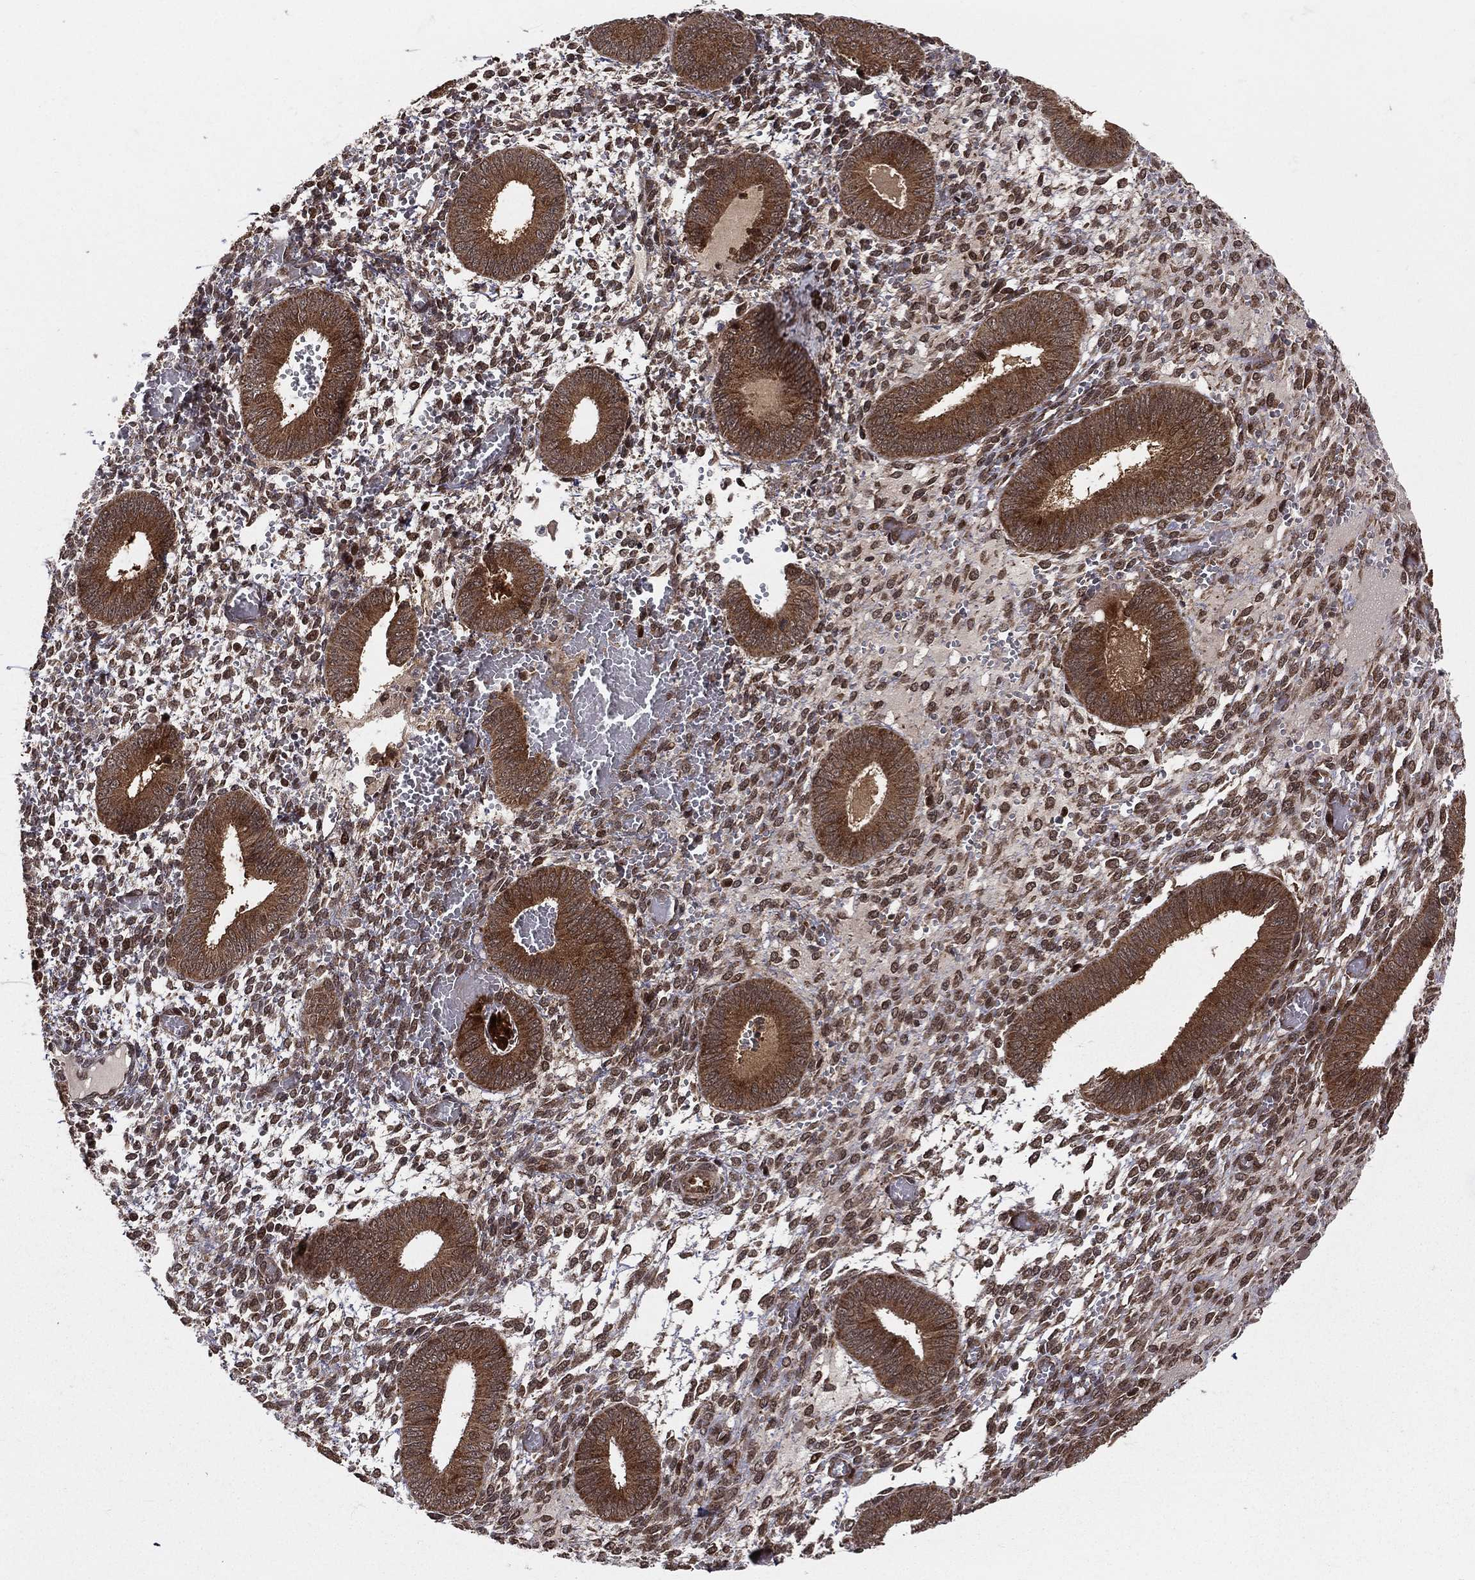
{"staining": {"intensity": "moderate", "quantity": "25%-75%", "location": "nuclear"}, "tissue": "endometrium", "cell_type": "Cells in endometrial stroma", "image_type": "normal", "snomed": [{"axis": "morphology", "description": "Normal tissue, NOS"}, {"axis": "topography", "description": "Endometrium"}], "caption": "Cells in endometrial stroma reveal medium levels of moderate nuclear staining in approximately 25%-75% of cells in normal endometrium.", "gene": "MDM2", "patient": {"sex": "female", "age": 42}}